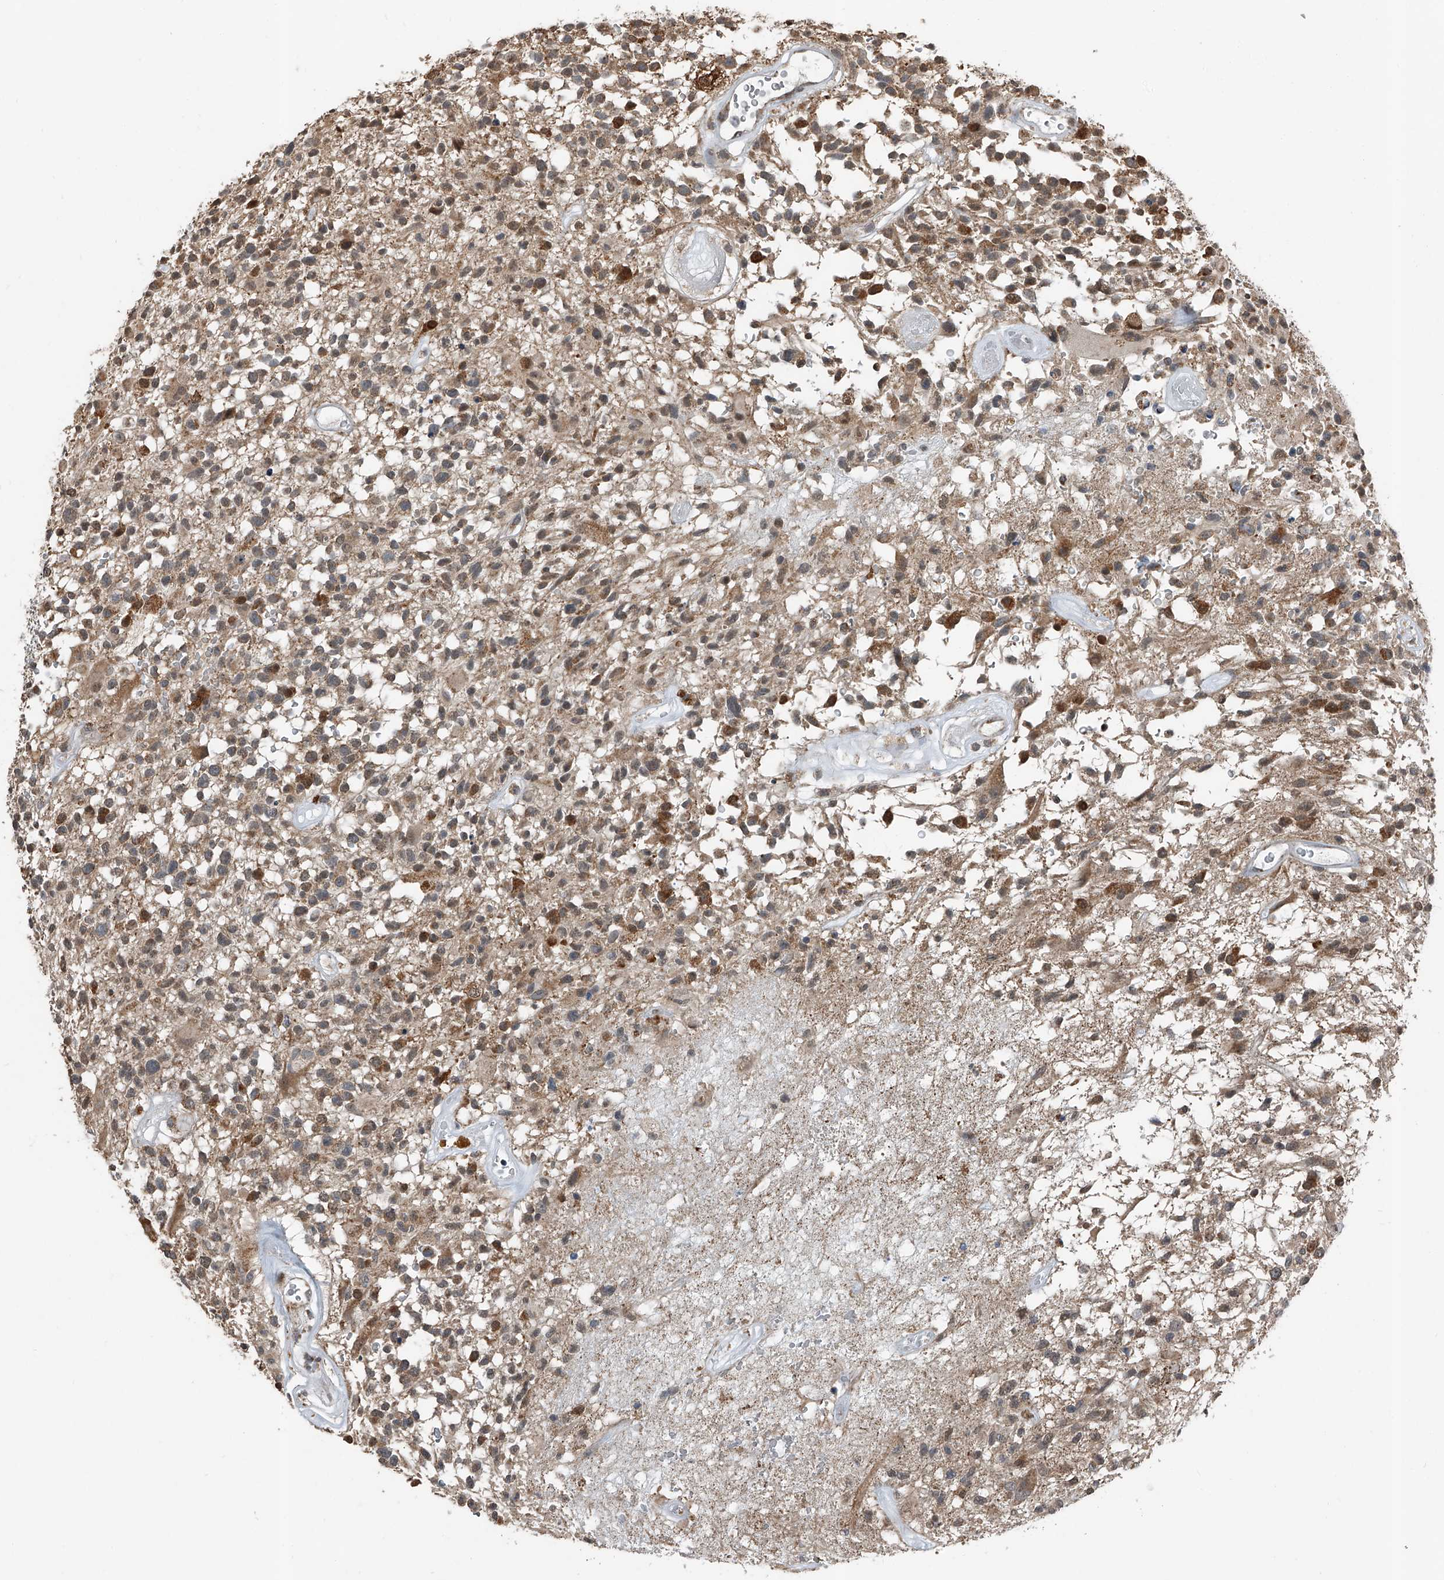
{"staining": {"intensity": "moderate", "quantity": ">75%", "location": "cytoplasmic/membranous"}, "tissue": "glioma", "cell_type": "Tumor cells", "image_type": "cancer", "snomed": [{"axis": "morphology", "description": "Glioma, malignant, High grade"}, {"axis": "morphology", "description": "Glioblastoma, NOS"}, {"axis": "topography", "description": "Brain"}], "caption": "This is an image of immunohistochemistry staining of glioblastoma, which shows moderate positivity in the cytoplasmic/membranous of tumor cells.", "gene": "CHRNA7", "patient": {"sex": "male", "age": 60}}